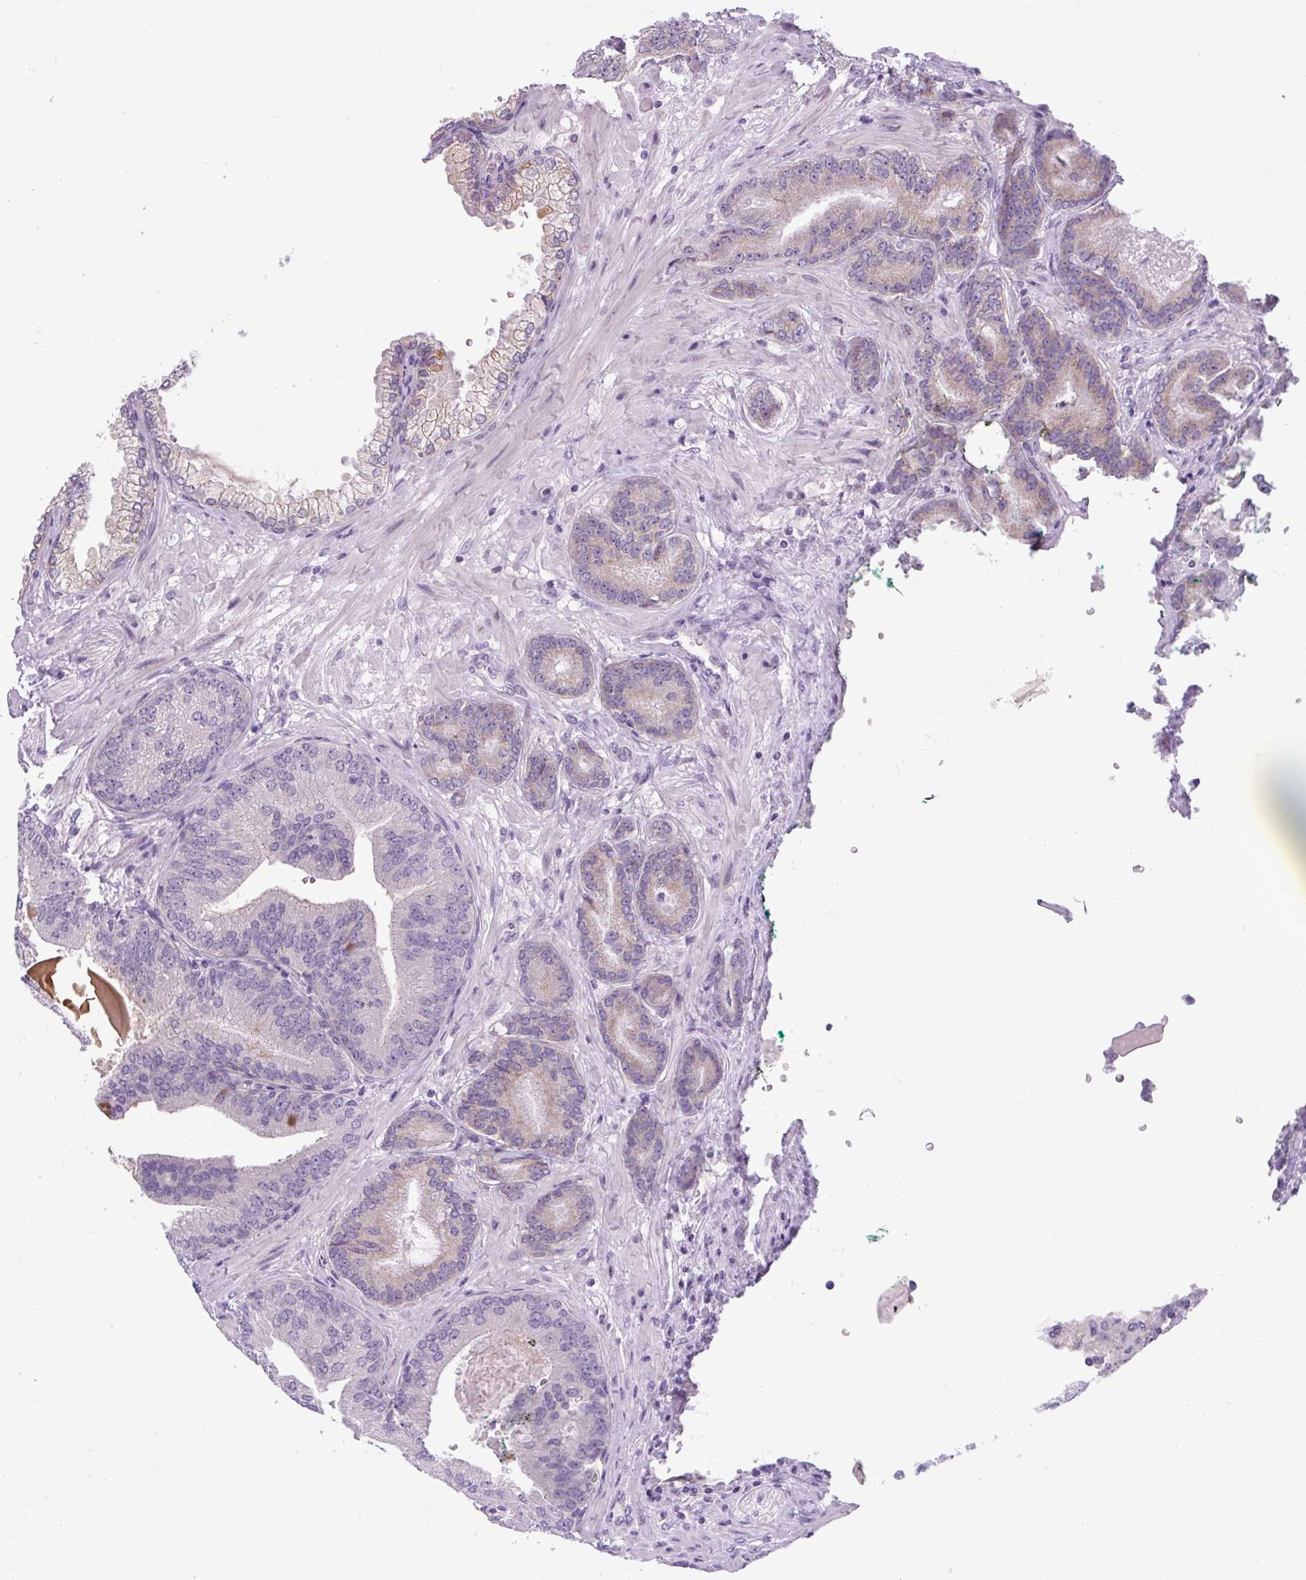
{"staining": {"intensity": "weak", "quantity": "<25%", "location": "cytoplasmic/membranous"}, "tissue": "prostate cancer", "cell_type": "Tumor cells", "image_type": "cancer", "snomed": [{"axis": "morphology", "description": "Adenocarcinoma, Low grade"}, {"axis": "topography", "description": "Prostate and seminal vesicle, NOS"}], "caption": "Immunohistochemistry photomicrograph of neoplastic tissue: adenocarcinoma (low-grade) (prostate) stained with DAB exhibits no significant protein expression in tumor cells.", "gene": "ADAMTS19", "patient": {"sex": "male", "age": 61}}